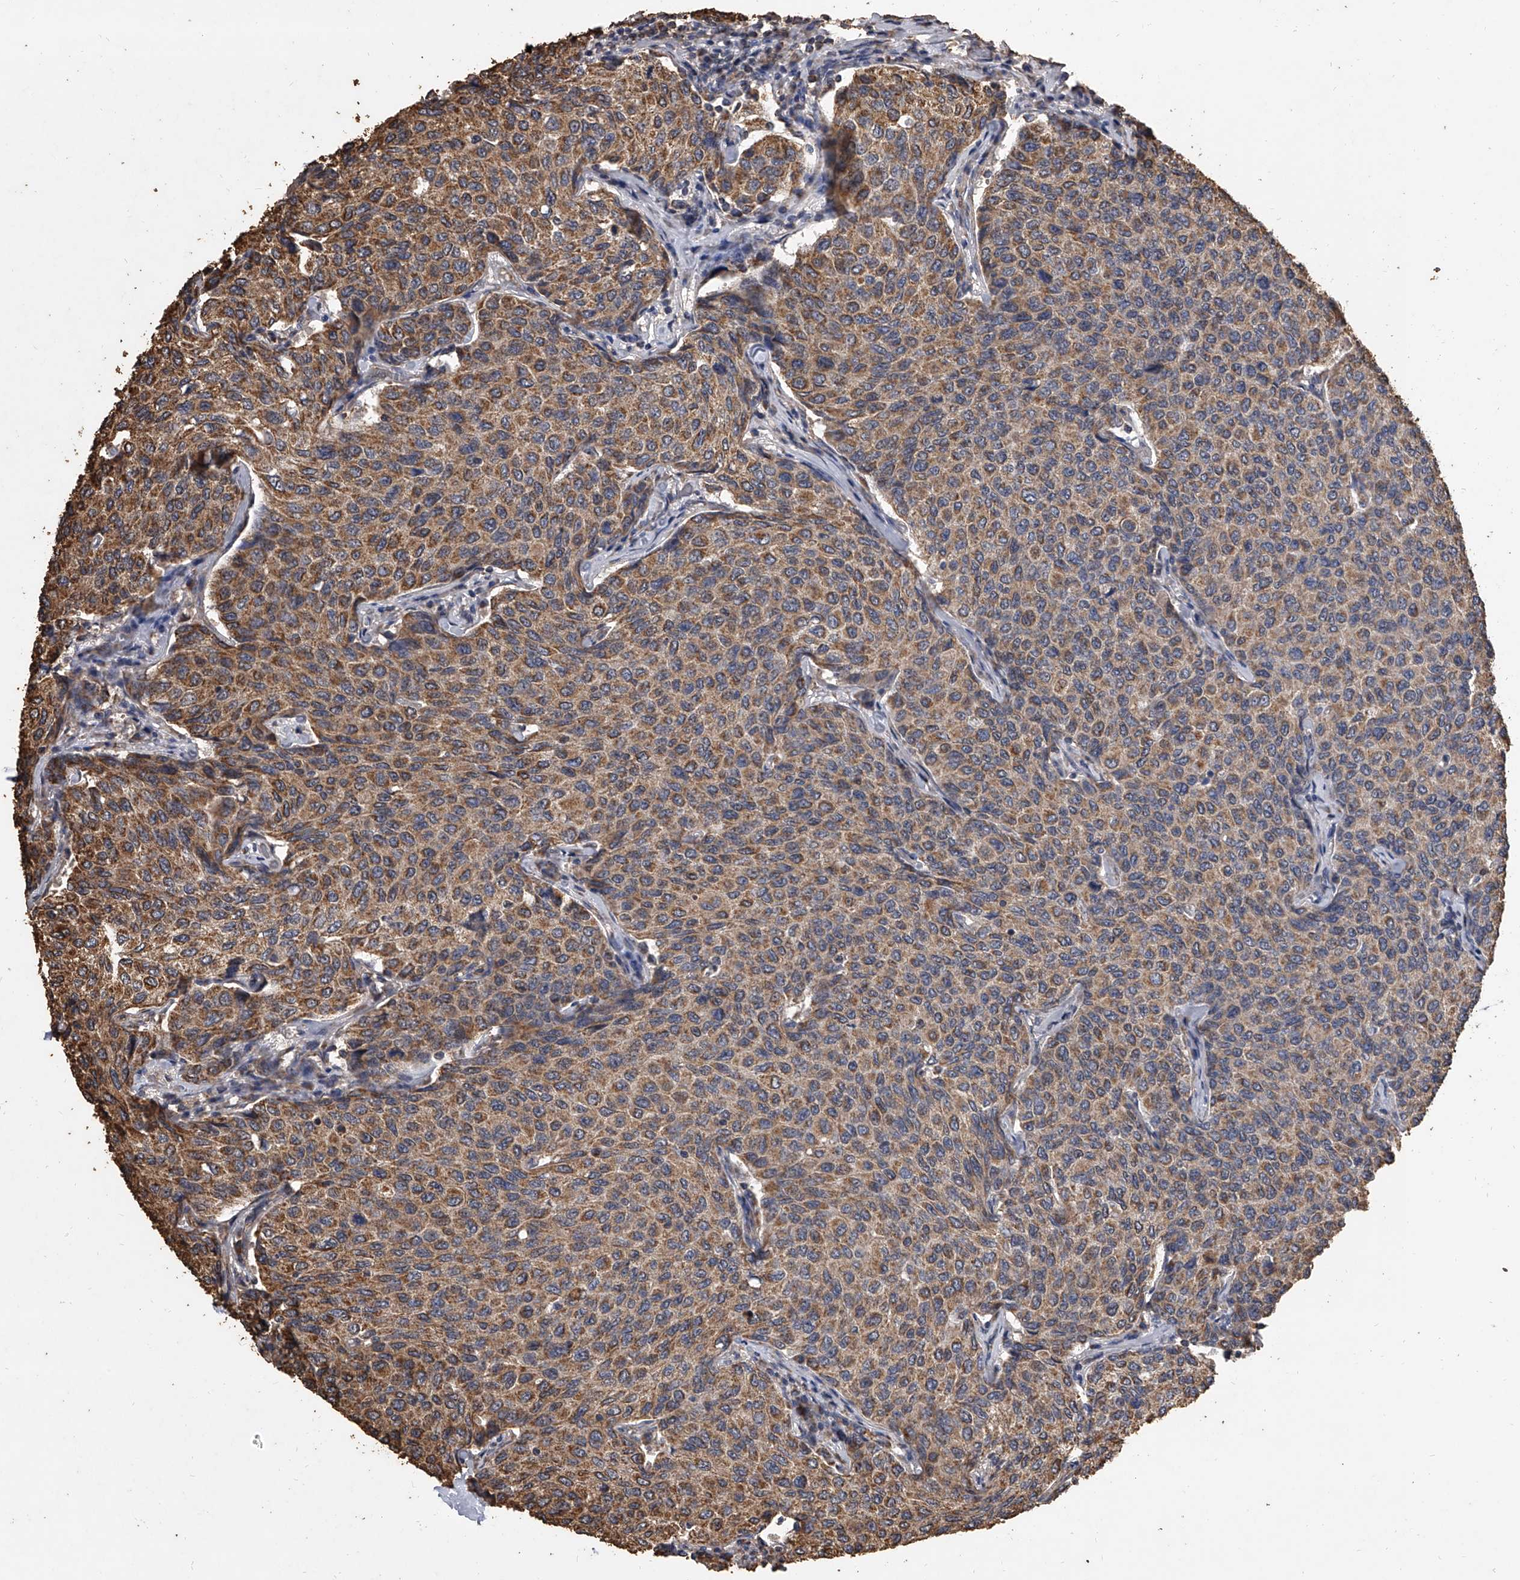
{"staining": {"intensity": "moderate", "quantity": ">75%", "location": "cytoplasmic/membranous"}, "tissue": "breast cancer", "cell_type": "Tumor cells", "image_type": "cancer", "snomed": [{"axis": "morphology", "description": "Duct carcinoma"}, {"axis": "topography", "description": "Breast"}], "caption": "Immunohistochemical staining of invasive ductal carcinoma (breast) displays medium levels of moderate cytoplasmic/membranous protein positivity in about >75% of tumor cells. The staining was performed using DAB (3,3'-diaminobenzidine), with brown indicating positive protein expression. Nuclei are stained blue with hematoxylin.", "gene": "MRPL28", "patient": {"sex": "female", "age": 55}}